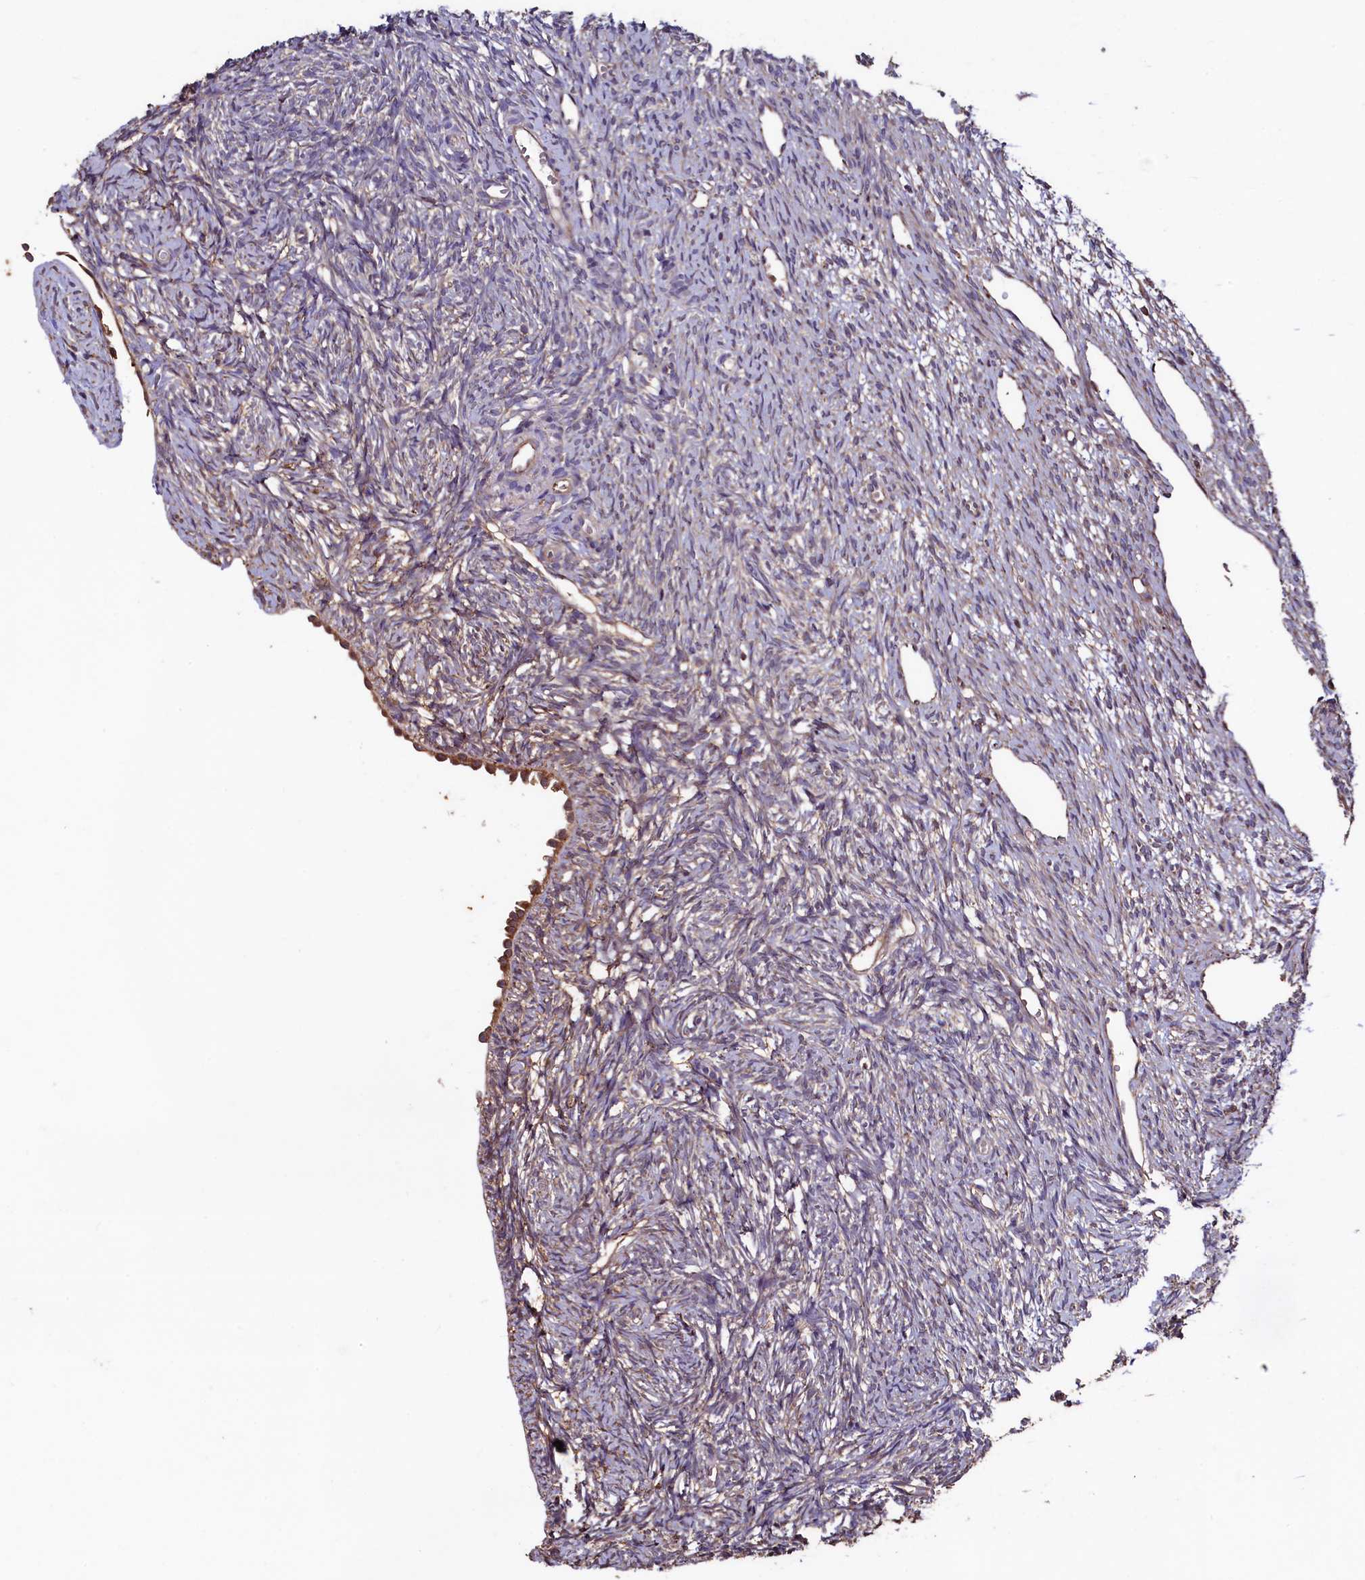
{"staining": {"intensity": "weak", "quantity": ">75%", "location": "cytoplasmic/membranous"}, "tissue": "ovary", "cell_type": "Follicle cells", "image_type": "normal", "snomed": [{"axis": "morphology", "description": "Normal tissue, NOS"}, {"axis": "topography", "description": "Ovary"}], "caption": "Weak cytoplasmic/membranous expression for a protein is seen in approximately >75% of follicle cells of normal ovary using immunohistochemistry (IHC).", "gene": "TMEM98", "patient": {"sex": "female", "age": 51}}